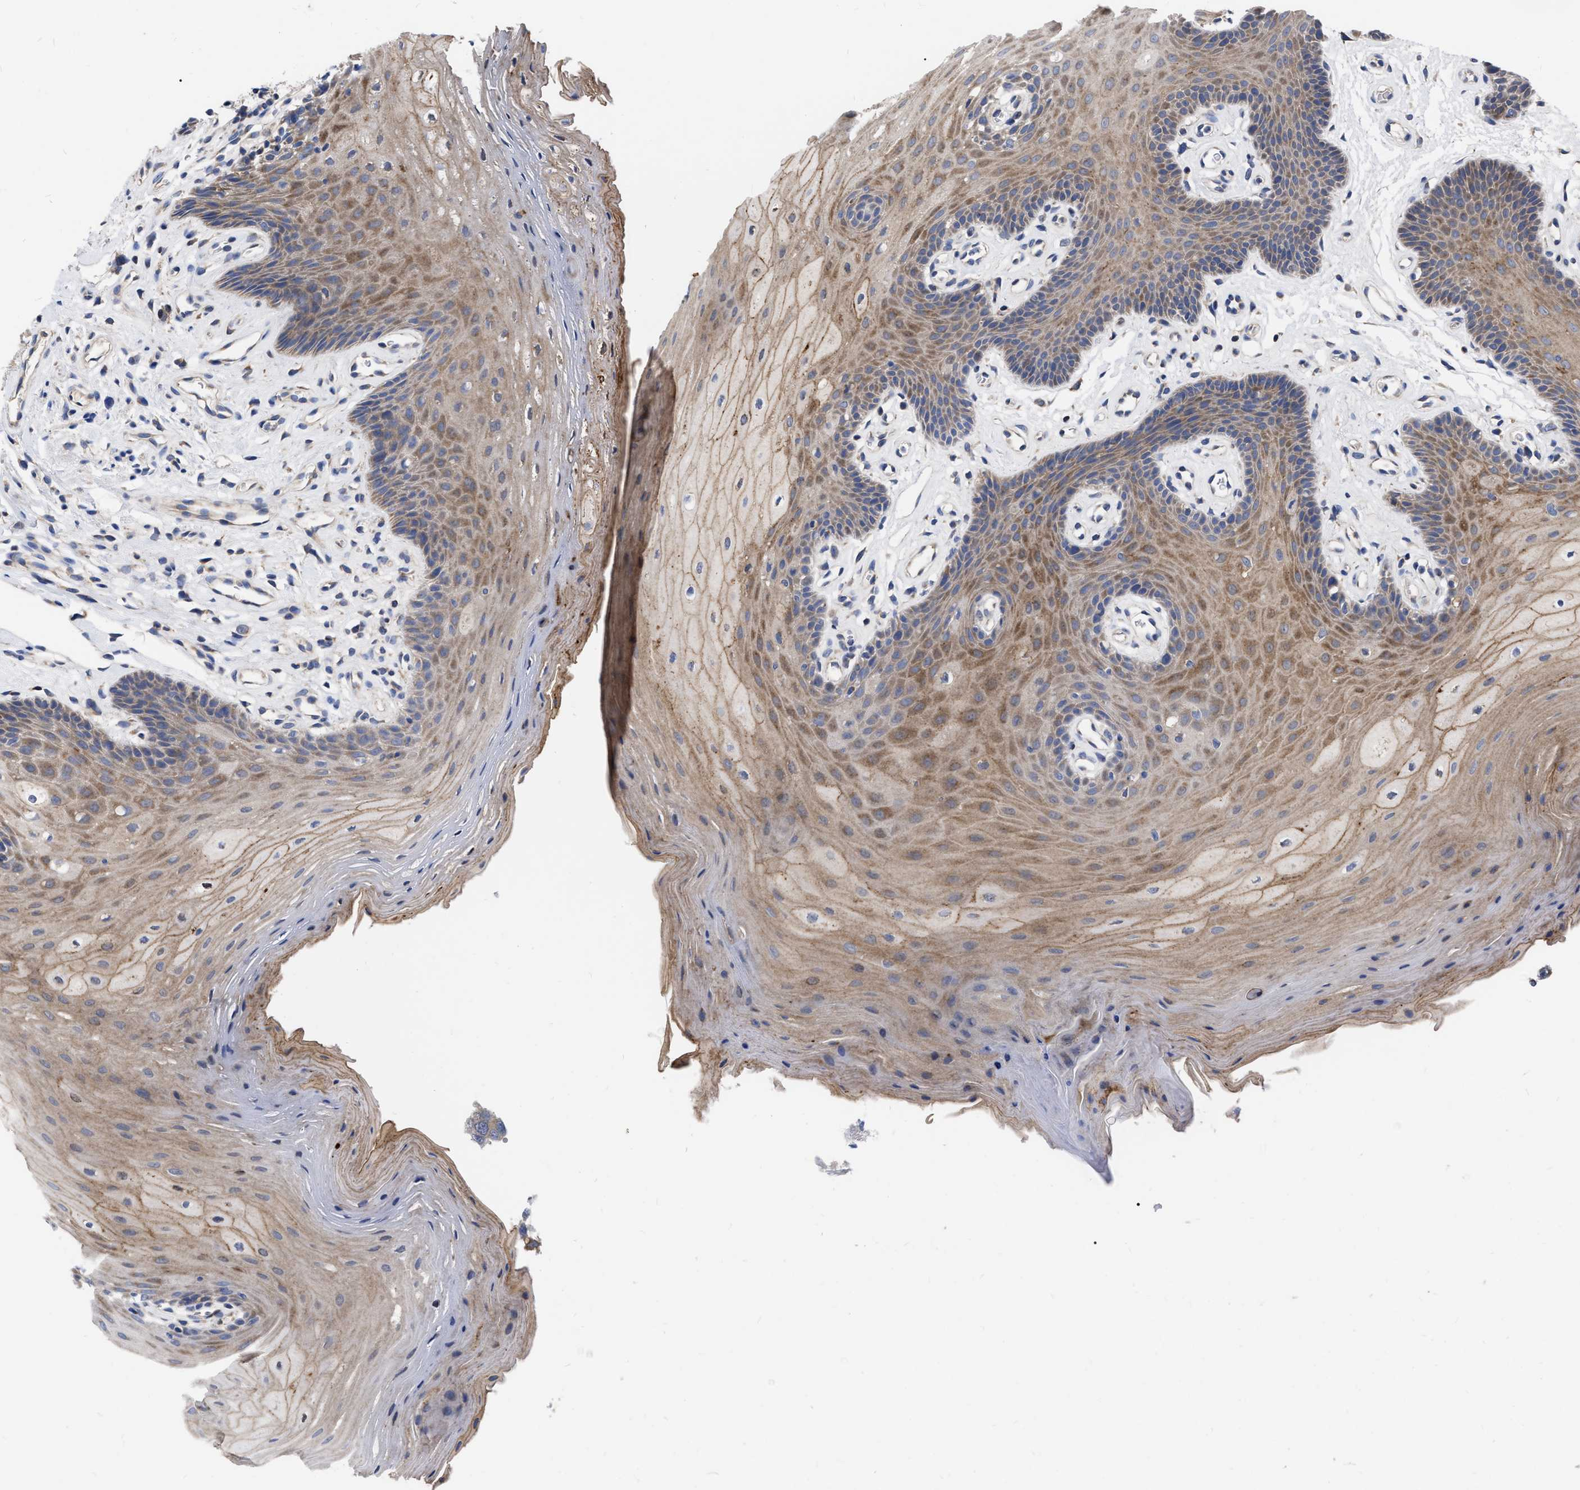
{"staining": {"intensity": "moderate", "quantity": ">75%", "location": "cytoplasmic/membranous"}, "tissue": "oral mucosa", "cell_type": "Squamous epithelial cells", "image_type": "normal", "snomed": [{"axis": "morphology", "description": "Normal tissue, NOS"}, {"axis": "morphology", "description": "Squamous cell carcinoma, NOS"}, {"axis": "topography", "description": "Oral tissue"}, {"axis": "topography", "description": "Head-Neck"}], "caption": "A brown stain highlights moderate cytoplasmic/membranous expression of a protein in squamous epithelial cells of benign human oral mucosa.", "gene": "CDKN2C", "patient": {"sex": "male", "age": 71}}